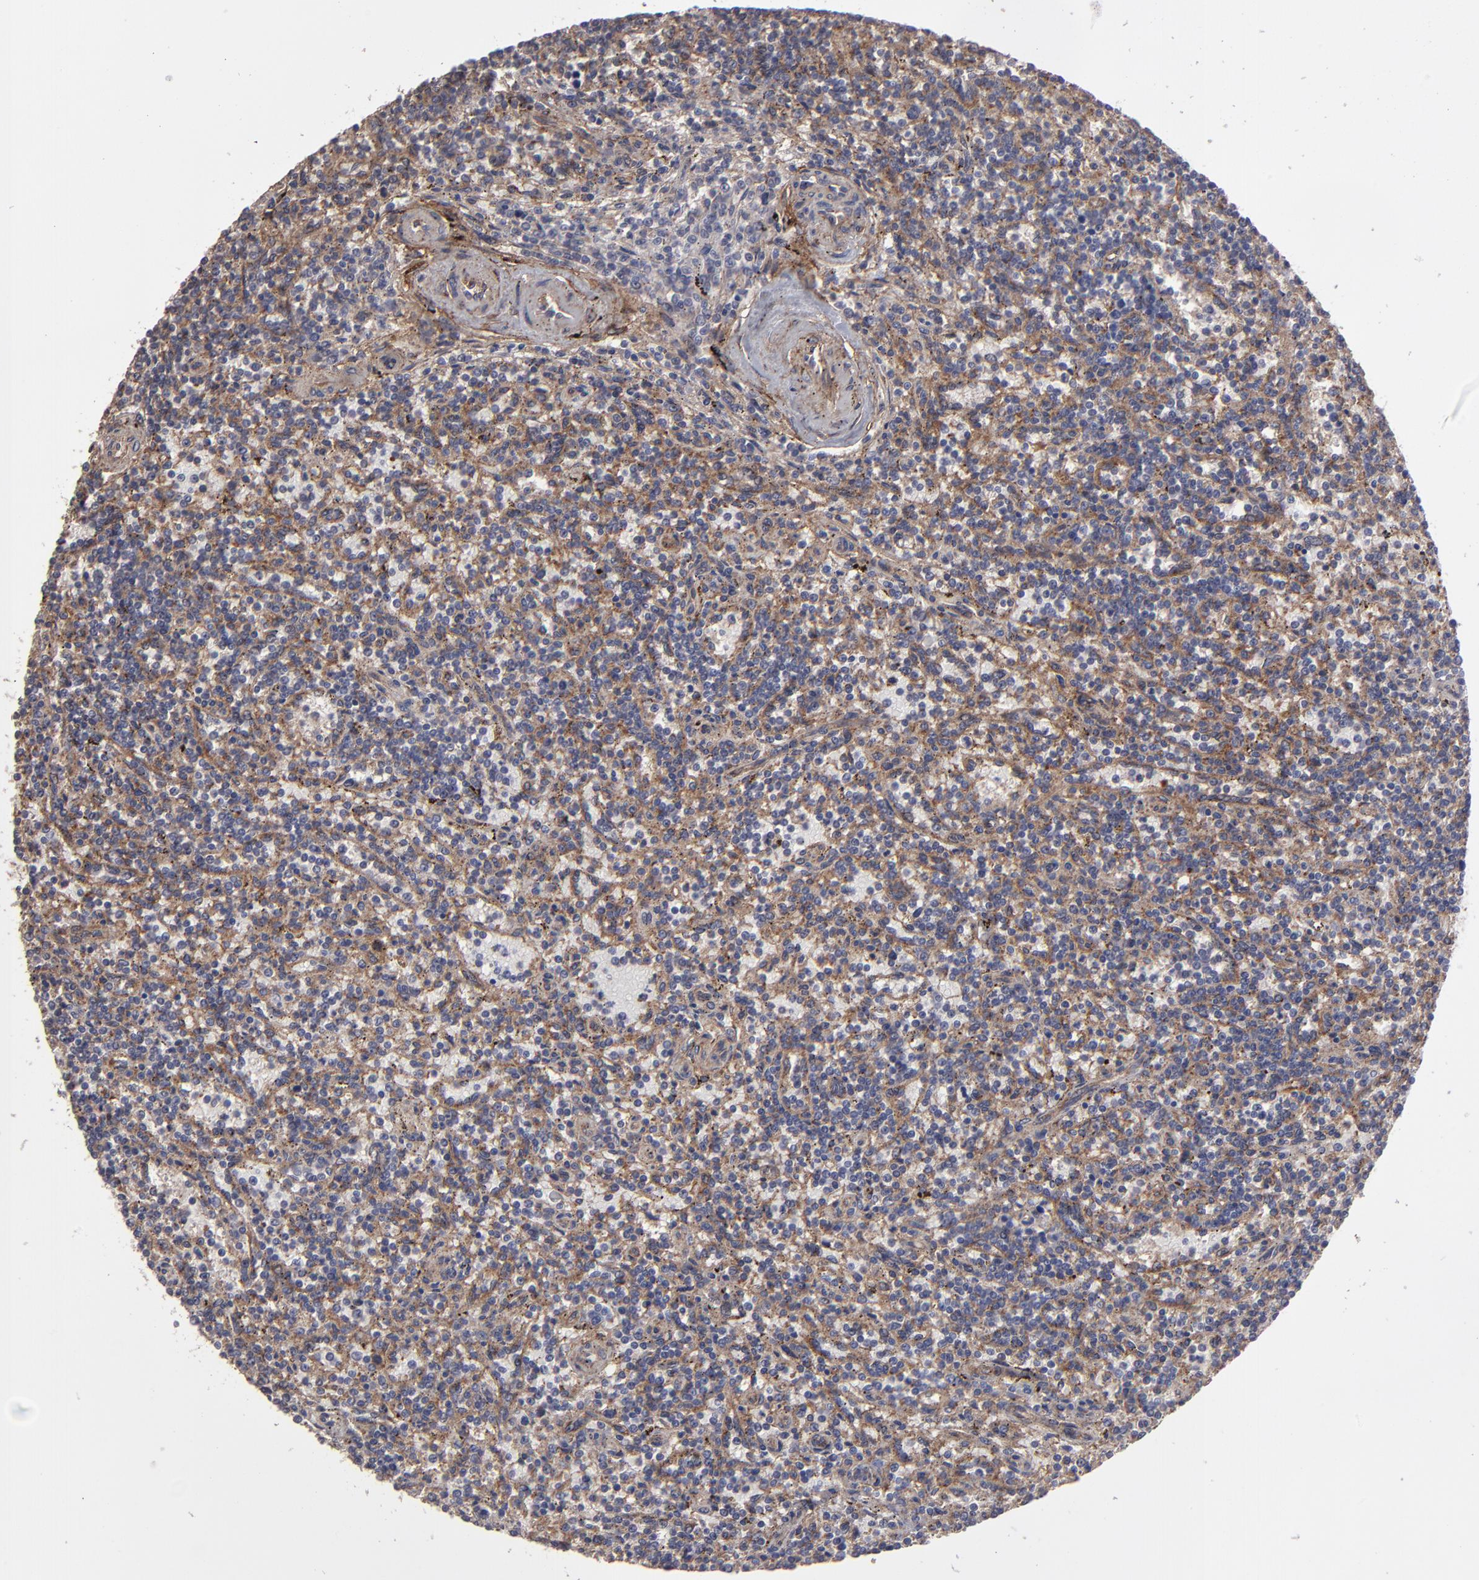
{"staining": {"intensity": "moderate", "quantity": "25%-75%", "location": "cytoplasmic/membranous"}, "tissue": "lymphoma", "cell_type": "Tumor cells", "image_type": "cancer", "snomed": [{"axis": "morphology", "description": "Malignant lymphoma, non-Hodgkin's type, Low grade"}, {"axis": "topography", "description": "Spleen"}], "caption": "Human malignant lymphoma, non-Hodgkin's type (low-grade) stained with a brown dye exhibits moderate cytoplasmic/membranous positive positivity in about 25%-75% of tumor cells.", "gene": "ITGB5", "patient": {"sex": "male", "age": 73}}